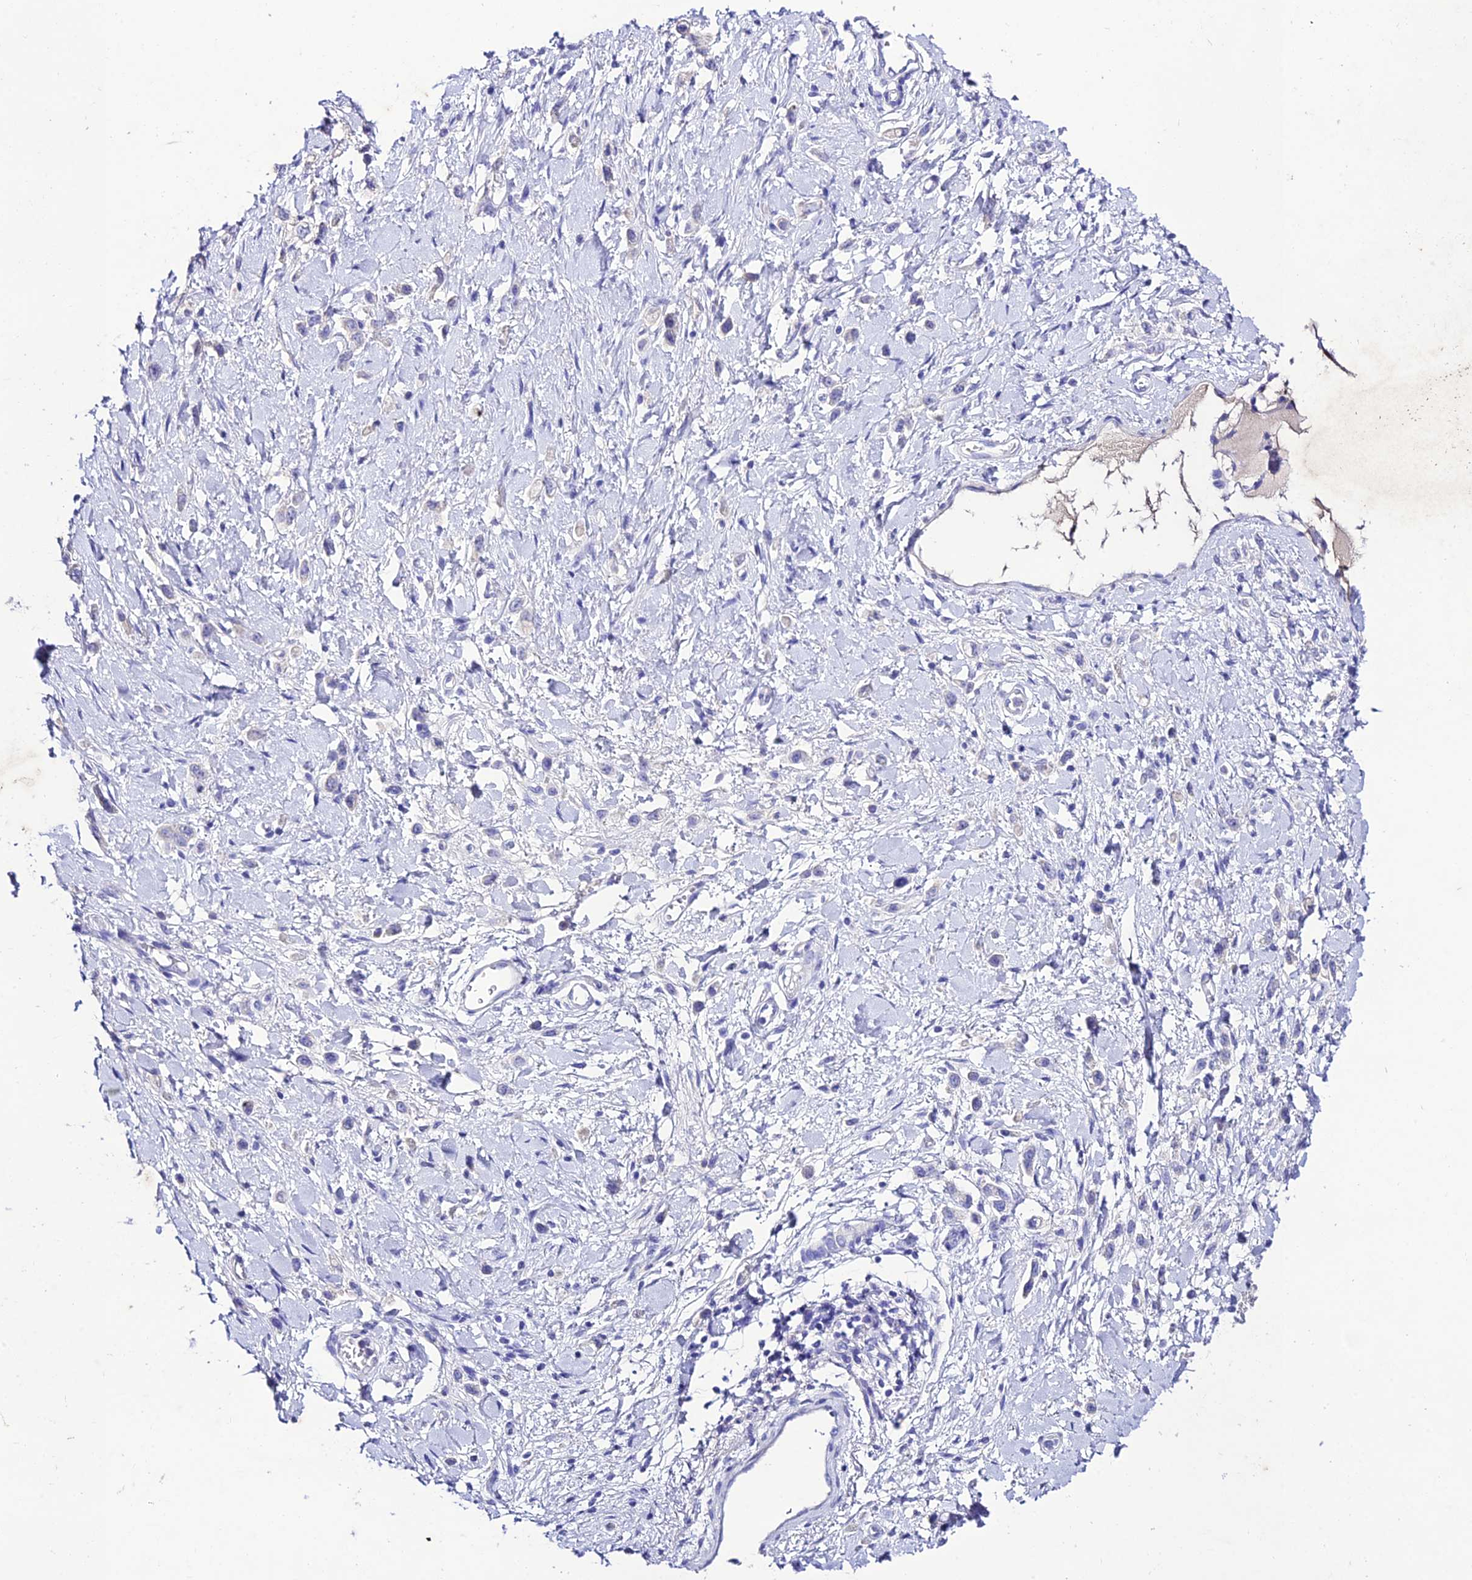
{"staining": {"intensity": "negative", "quantity": "none", "location": "none"}, "tissue": "stomach cancer", "cell_type": "Tumor cells", "image_type": "cancer", "snomed": [{"axis": "morphology", "description": "Adenocarcinoma, NOS"}, {"axis": "topography", "description": "Stomach"}], "caption": "Stomach cancer stained for a protein using immunohistochemistry exhibits no expression tumor cells.", "gene": "NLRP6", "patient": {"sex": "female", "age": 65}}